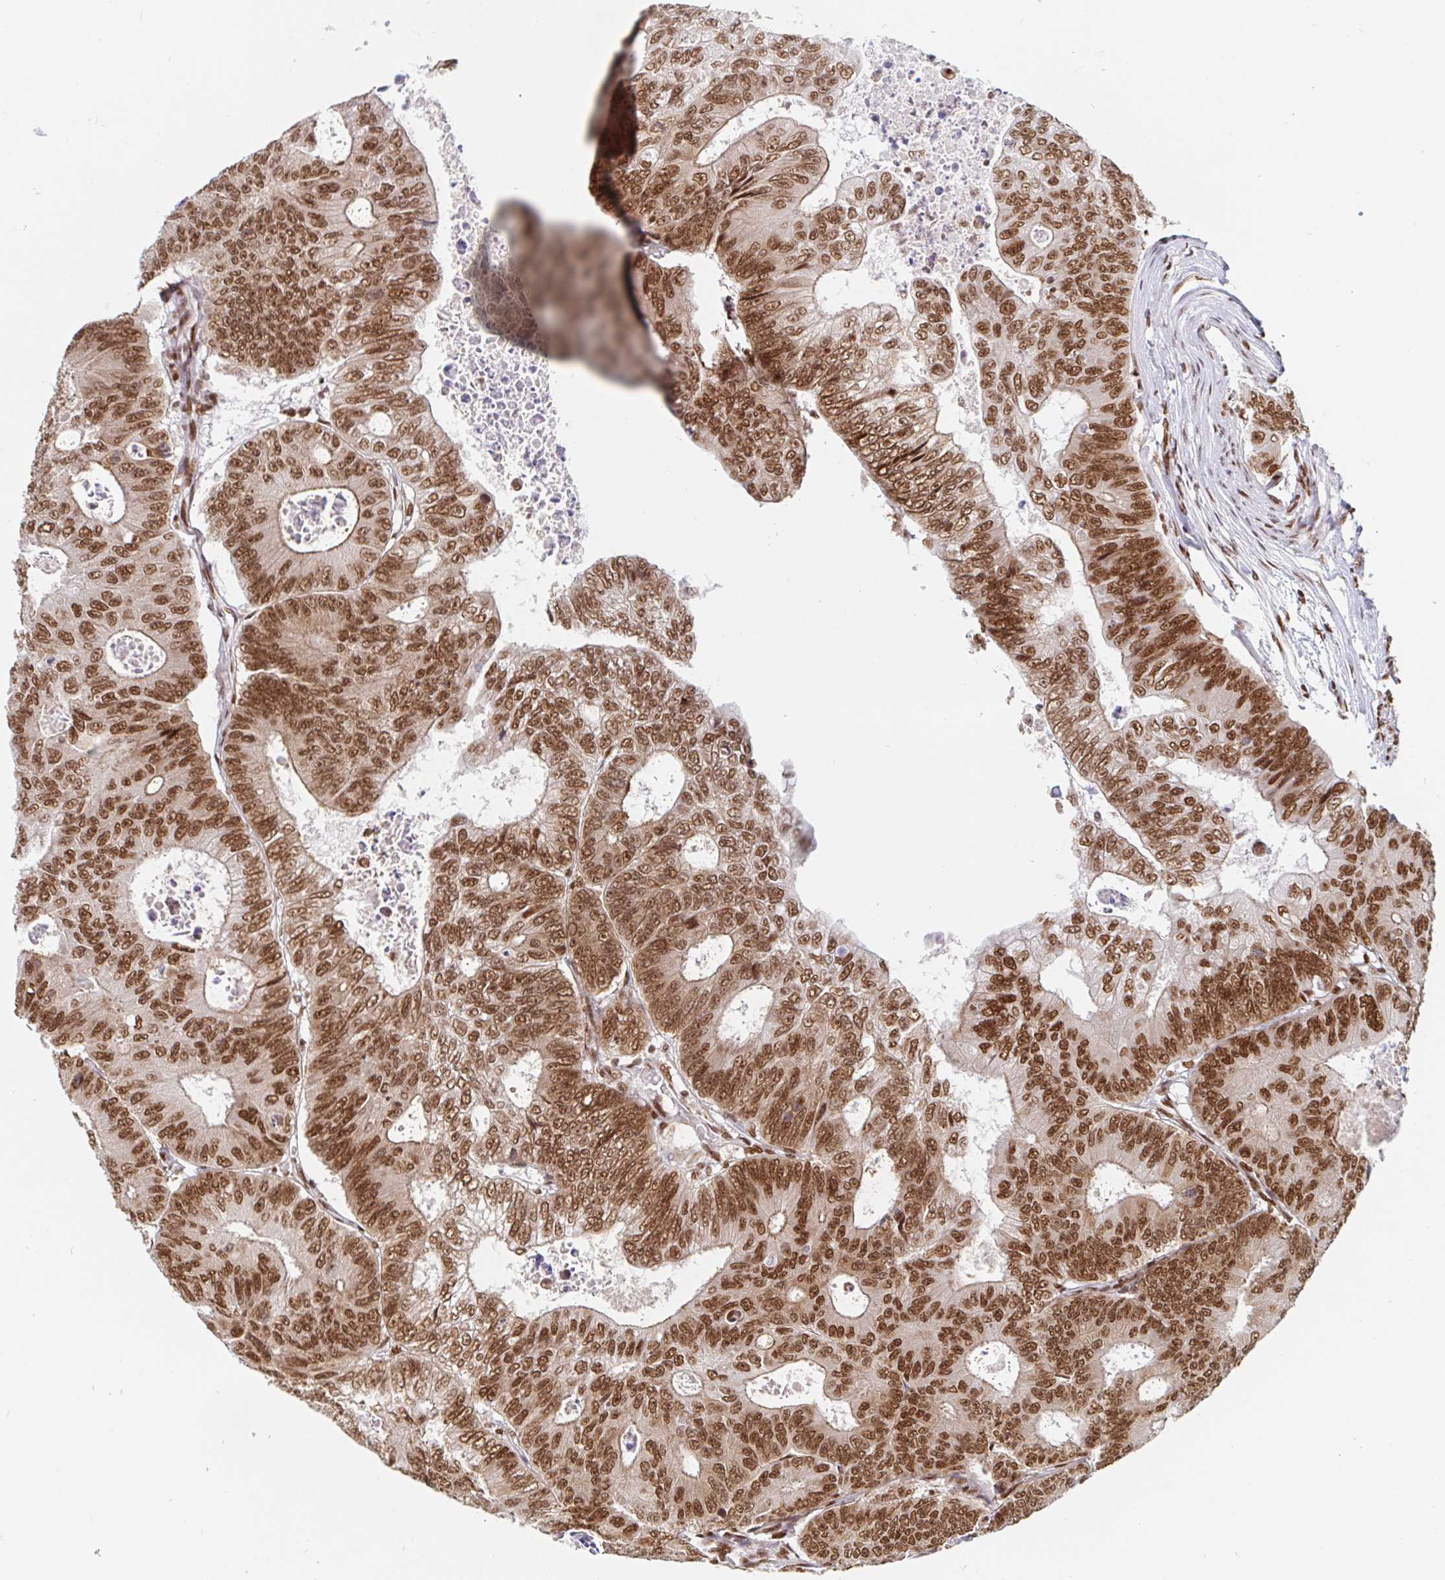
{"staining": {"intensity": "moderate", "quantity": ">75%", "location": "nuclear"}, "tissue": "colorectal cancer", "cell_type": "Tumor cells", "image_type": "cancer", "snomed": [{"axis": "morphology", "description": "Adenocarcinoma, NOS"}, {"axis": "topography", "description": "Colon"}], "caption": "IHC (DAB (3,3'-diaminobenzidine)) staining of adenocarcinoma (colorectal) shows moderate nuclear protein staining in about >75% of tumor cells.", "gene": "RBMX", "patient": {"sex": "female", "age": 48}}